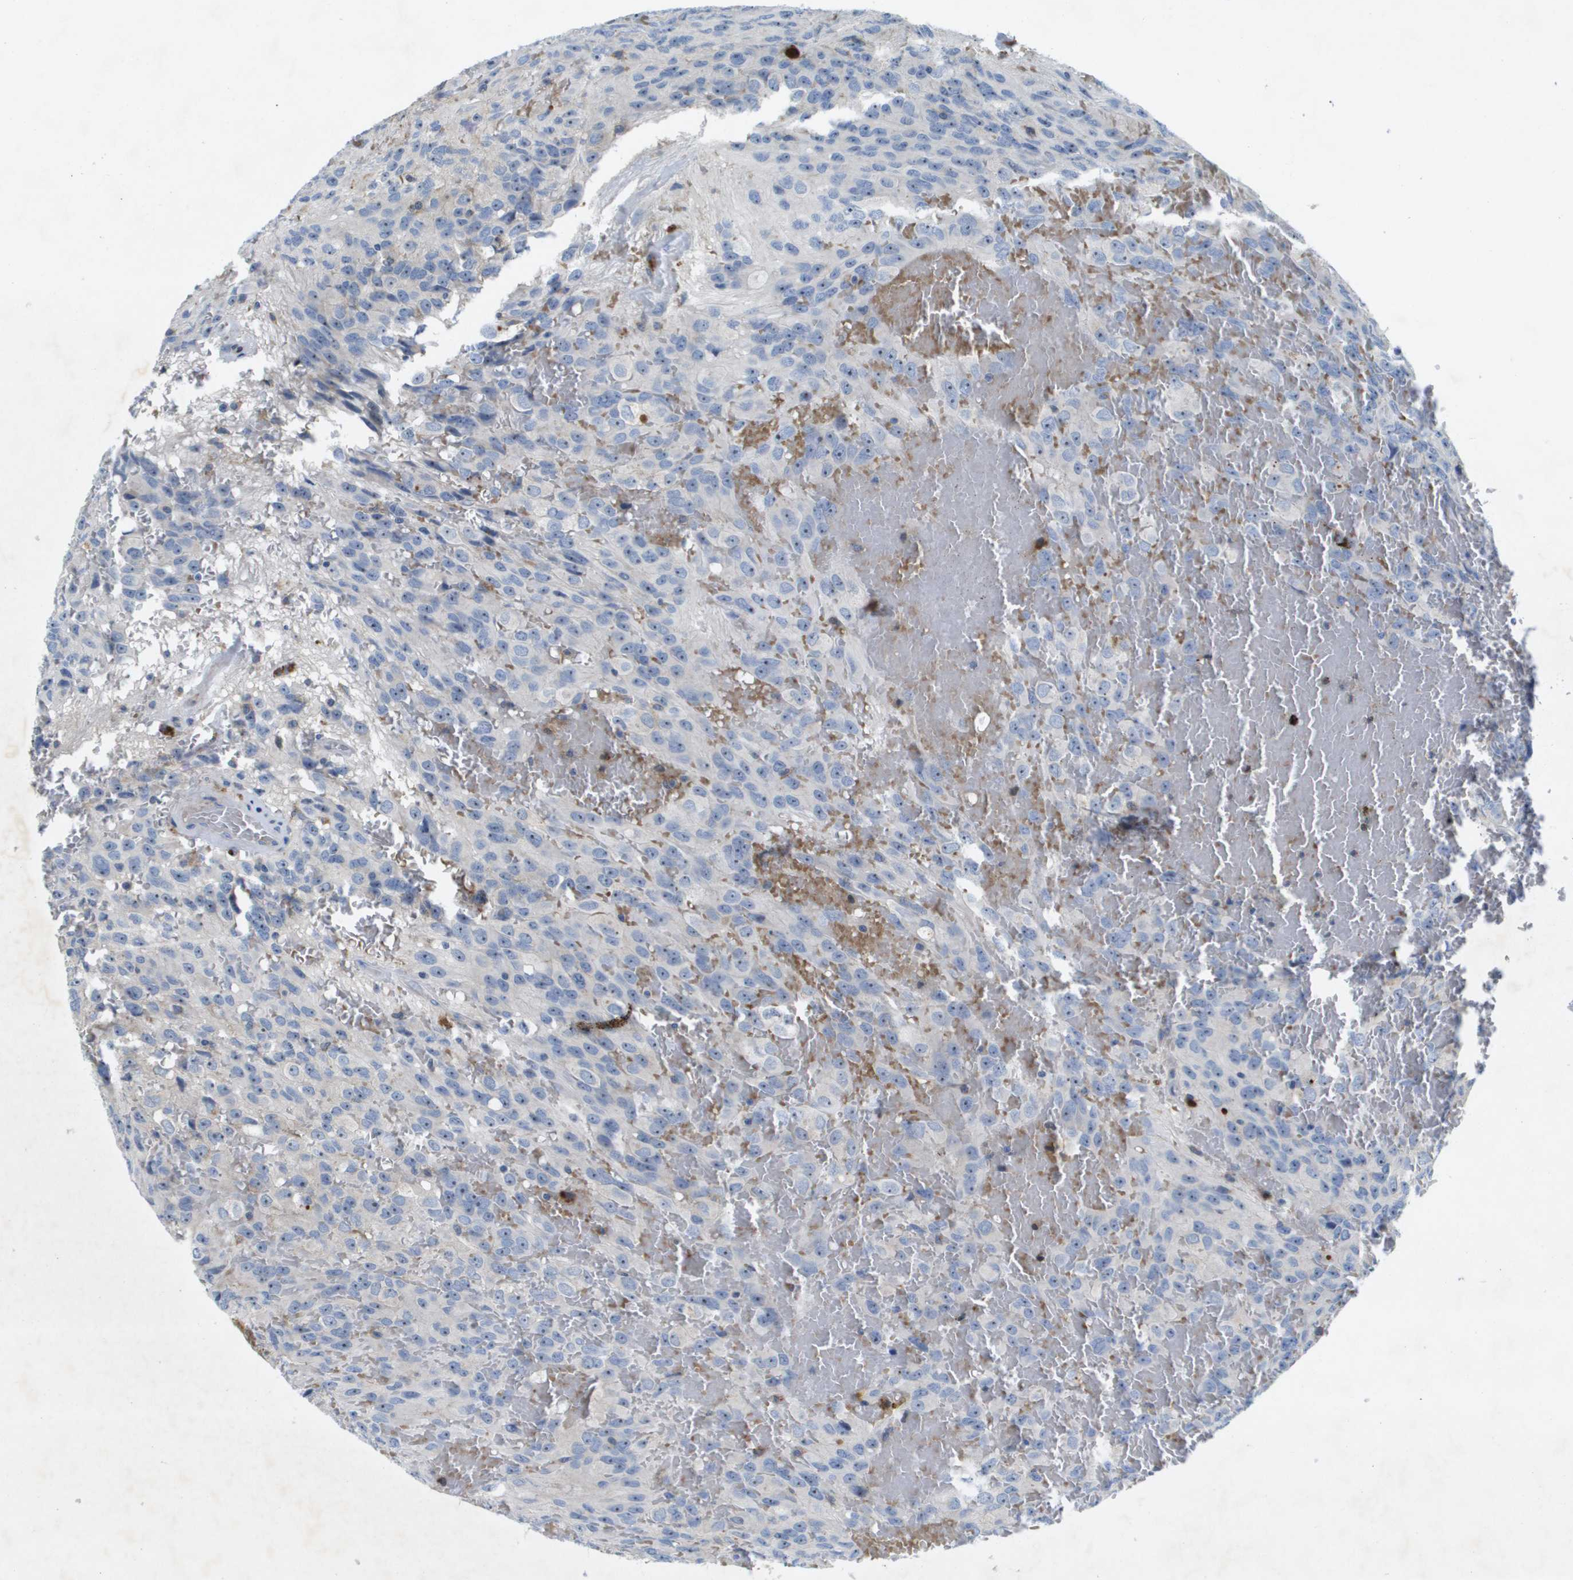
{"staining": {"intensity": "weak", "quantity": "<25%", "location": "nuclear"}, "tissue": "glioma", "cell_type": "Tumor cells", "image_type": "cancer", "snomed": [{"axis": "morphology", "description": "Glioma, malignant, High grade"}, {"axis": "topography", "description": "Brain"}], "caption": "DAB immunohistochemical staining of glioma demonstrates no significant expression in tumor cells.", "gene": "LIPG", "patient": {"sex": "male", "age": 32}}